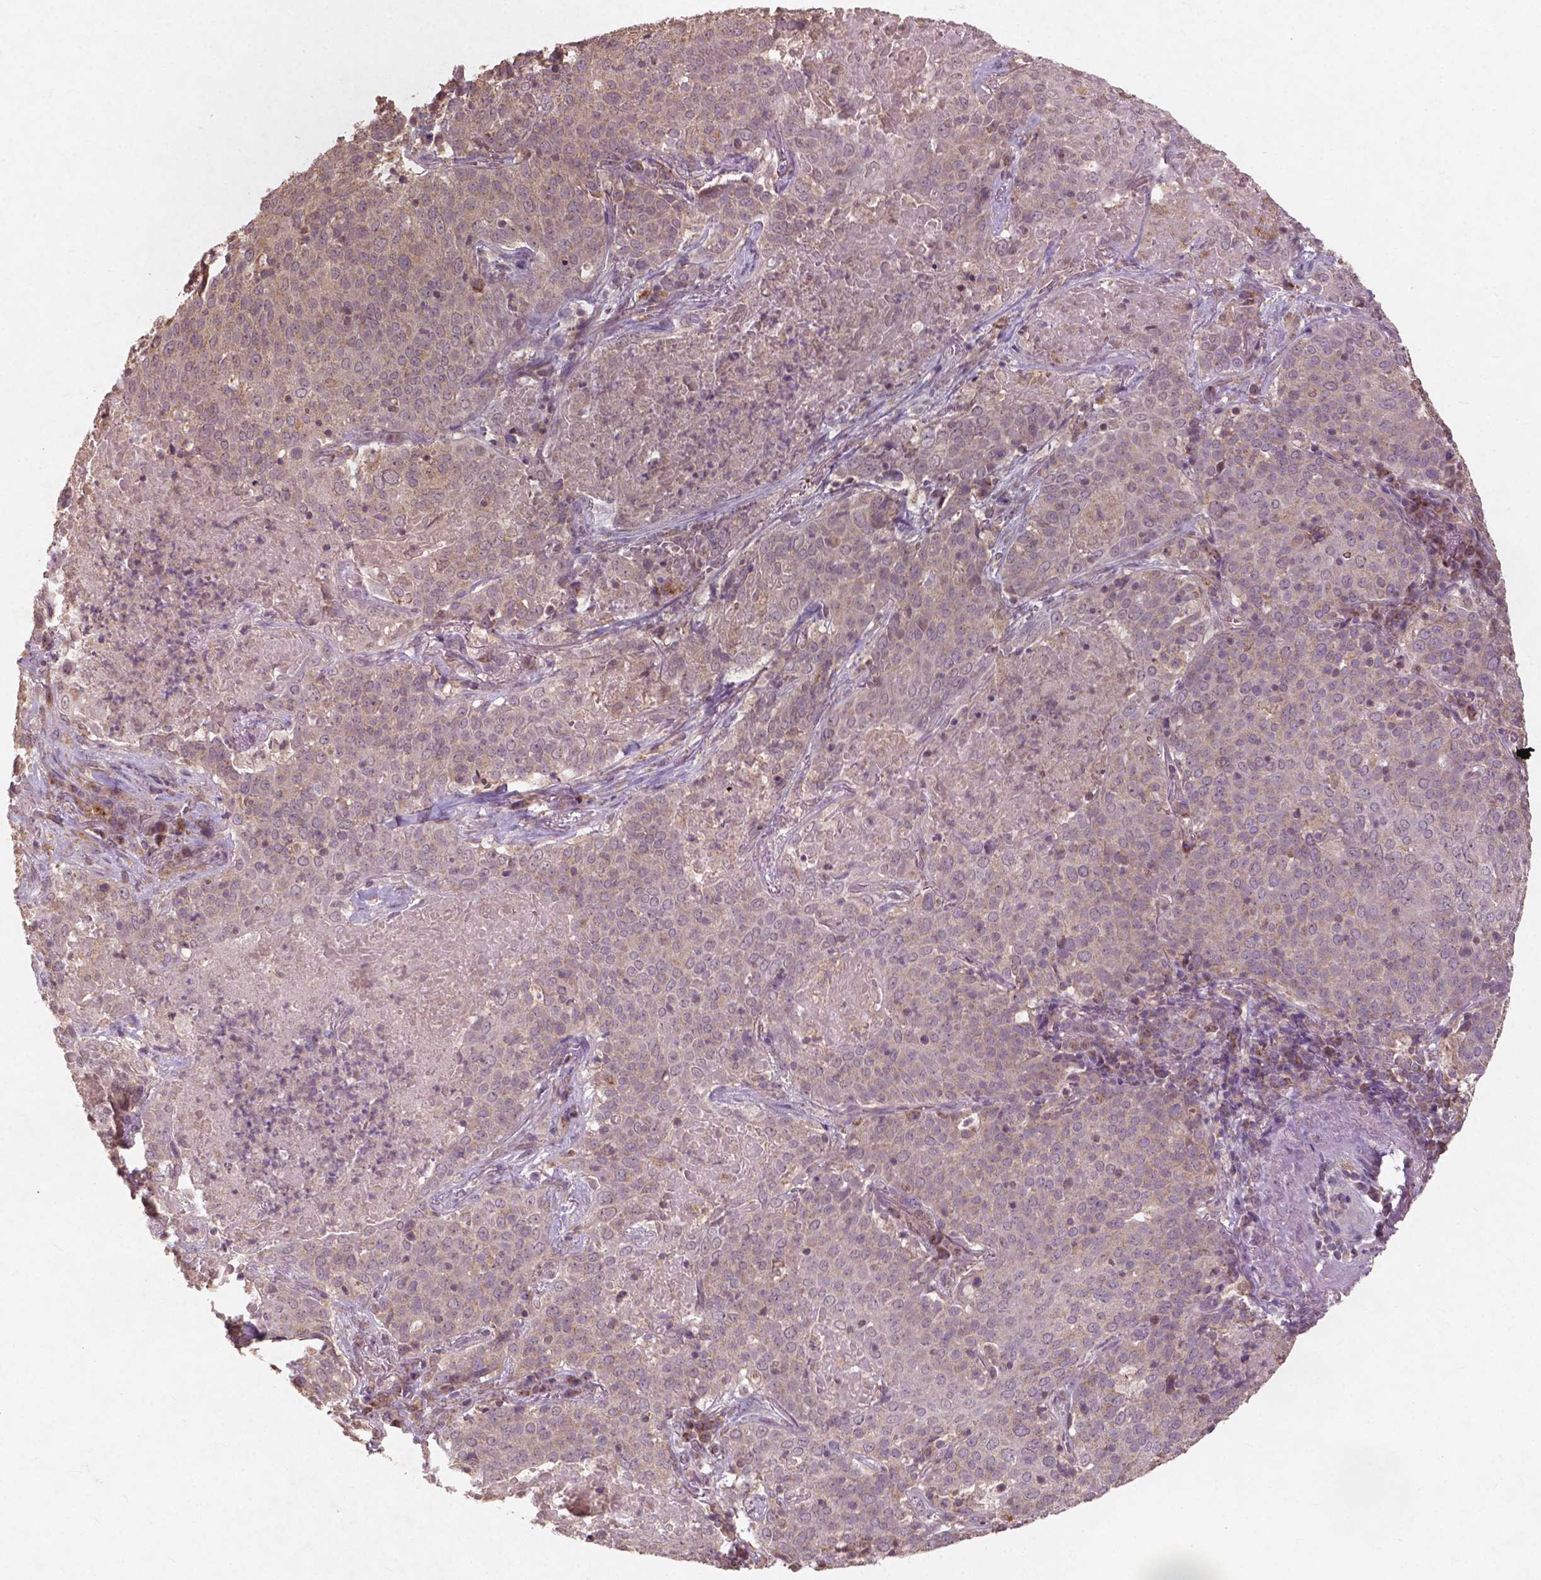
{"staining": {"intensity": "weak", "quantity": ">75%", "location": "cytoplasmic/membranous"}, "tissue": "lung cancer", "cell_type": "Tumor cells", "image_type": "cancer", "snomed": [{"axis": "morphology", "description": "Squamous cell carcinoma, NOS"}, {"axis": "topography", "description": "Lung"}], "caption": "This micrograph reveals squamous cell carcinoma (lung) stained with IHC to label a protein in brown. The cytoplasmic/membranous of tumor cells show weak positivity for the protein. Nuclei are counter-stained blue.", "gene": "ST6GALNAC5", "patient": {"sex": "male", "age": 82}}